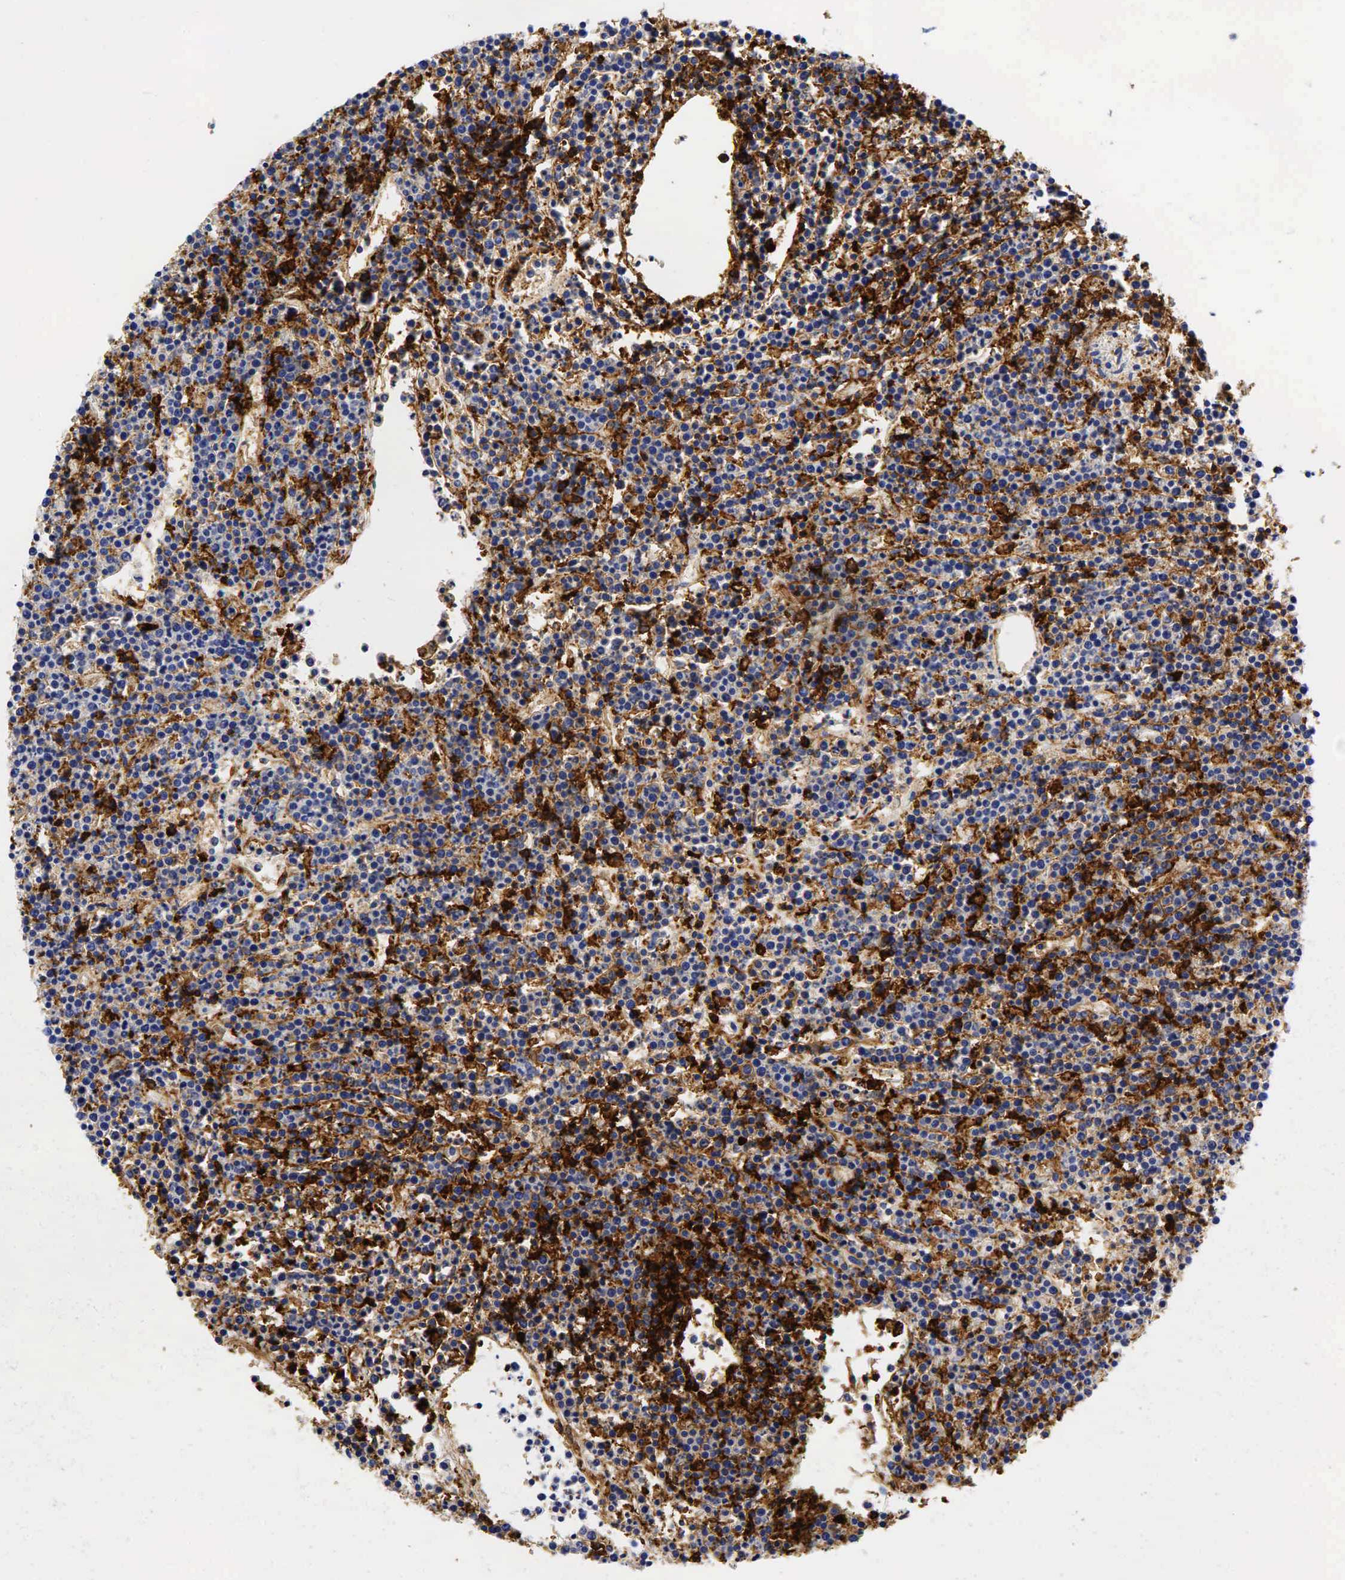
{"staining": {"intensity": "negative", "quantity": "none", "location": "none"}, "tissue": "lymphoma", "cell_type": "Tumor cells", "image_type": "cancer", "snomed": [{"axis": "morphology", "description": "Malignant lymphoma, non-Hodgkin's type, High grade"}, {"axis": "topography", "description": "Ovary"}], "caption": "An immunohistochemistry histopathology image of lymphoma is shown. There is no staining in tumor cells of lymphoma. (DAB (3,3'-diaminobenzidine) immunohistochemistry (IHC) visualized using brightfield microscopy, high magnification).", "gene": "CD44", "patient": {"sex": "female", "age": 56}}